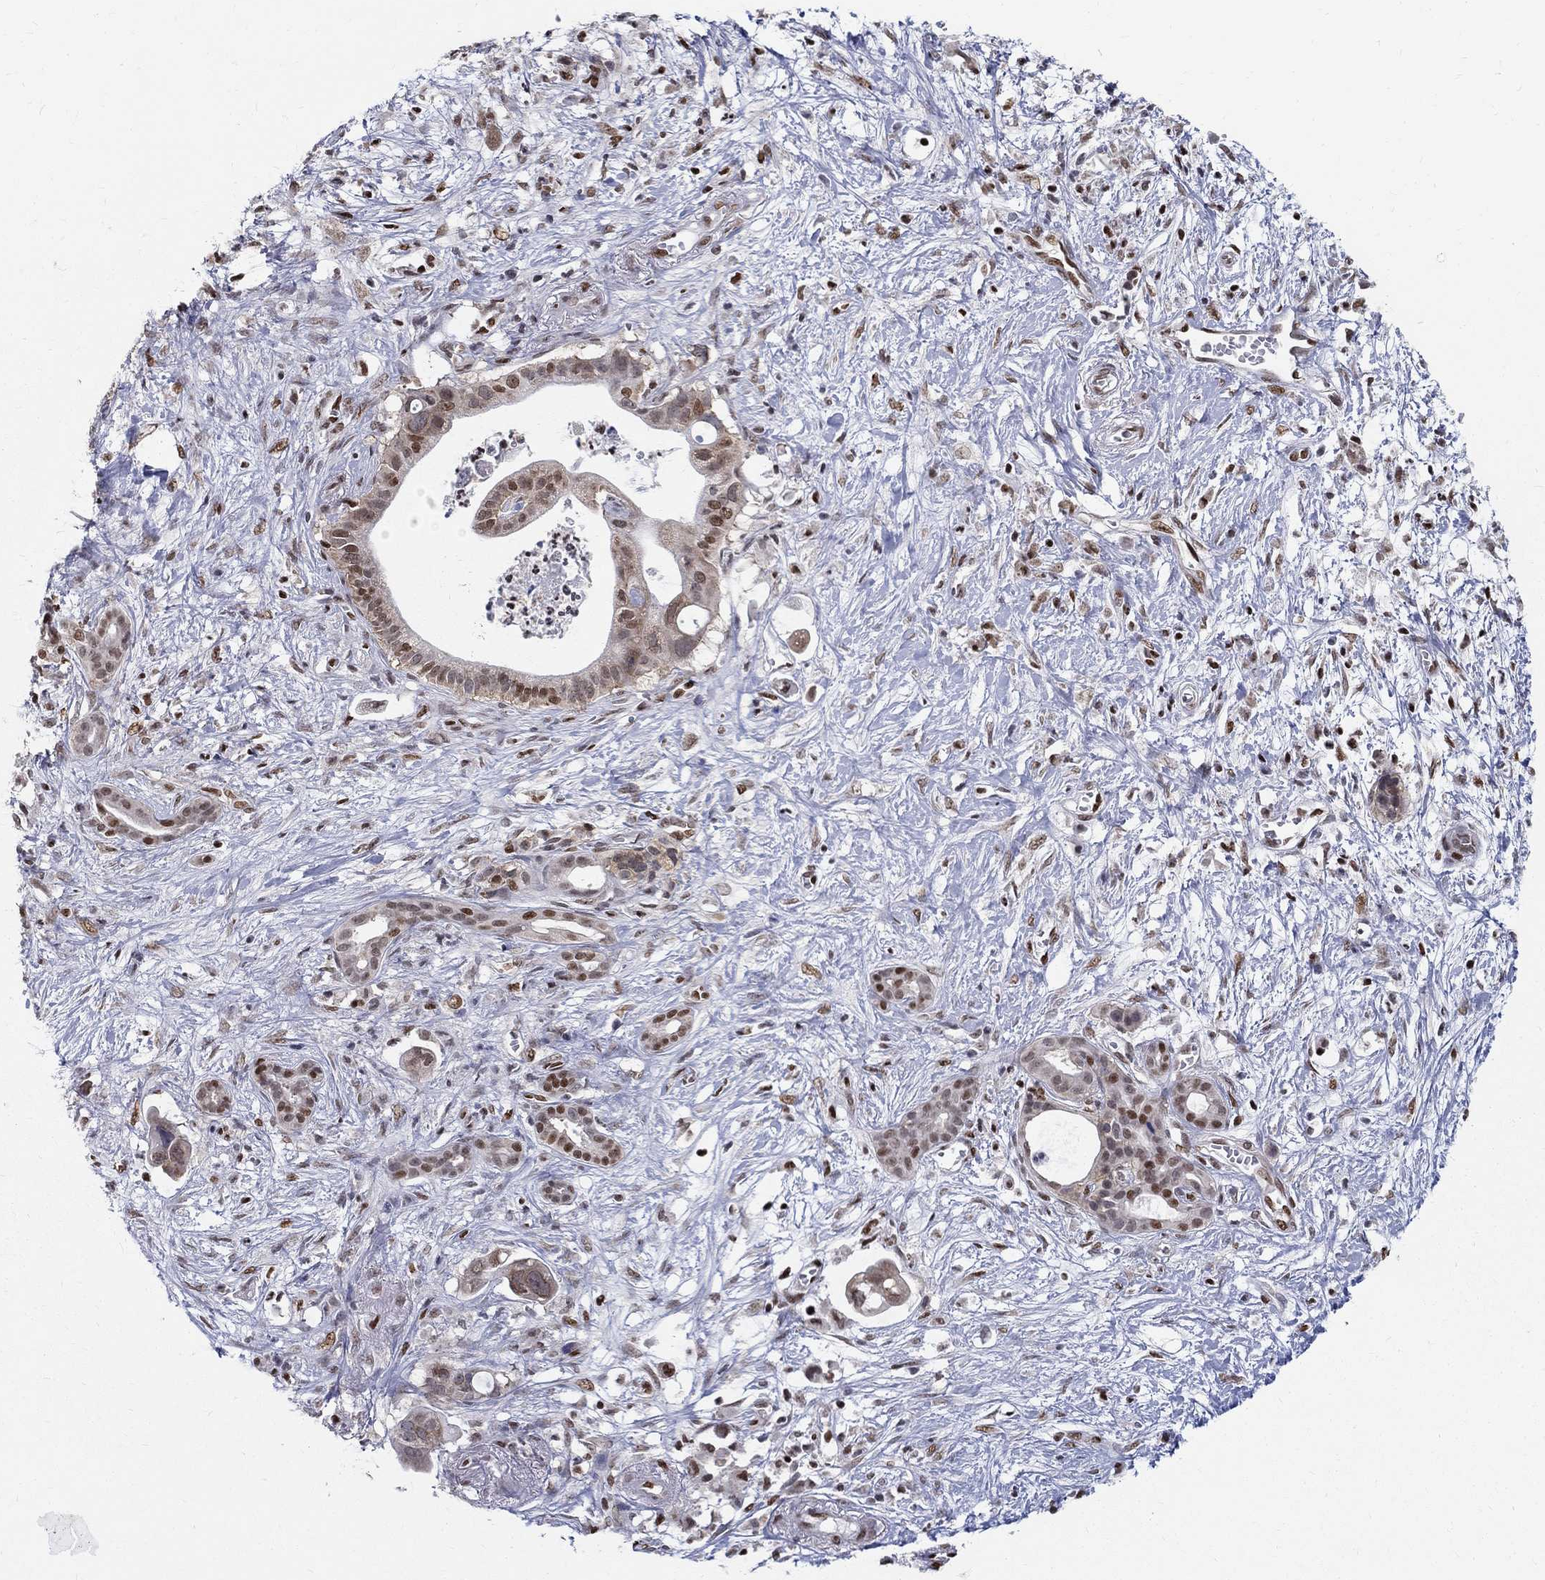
{"staining": {"intensity": "moderate", "quantity": "<25%", "location": "cytoplasmic/membranous,nuclear"}, "tissue": "pancreatic cancer", "cell_type": "Tumor cells", "image_type": "cancer", "snomed": [{"axis": "morphology", "description": "Adenocarcinoma, NOS"}, {"axis": "topography", "description": "Pancreas"}], "caption": "A micrograph of human pancreatic adenocarcinoma stained for a protein reveals moderate cytoplasmic/membranous and nuclear brown staining in tumor cells.", "gene": "FBXO16", "patient": {"sex": "male", "age": 61}}